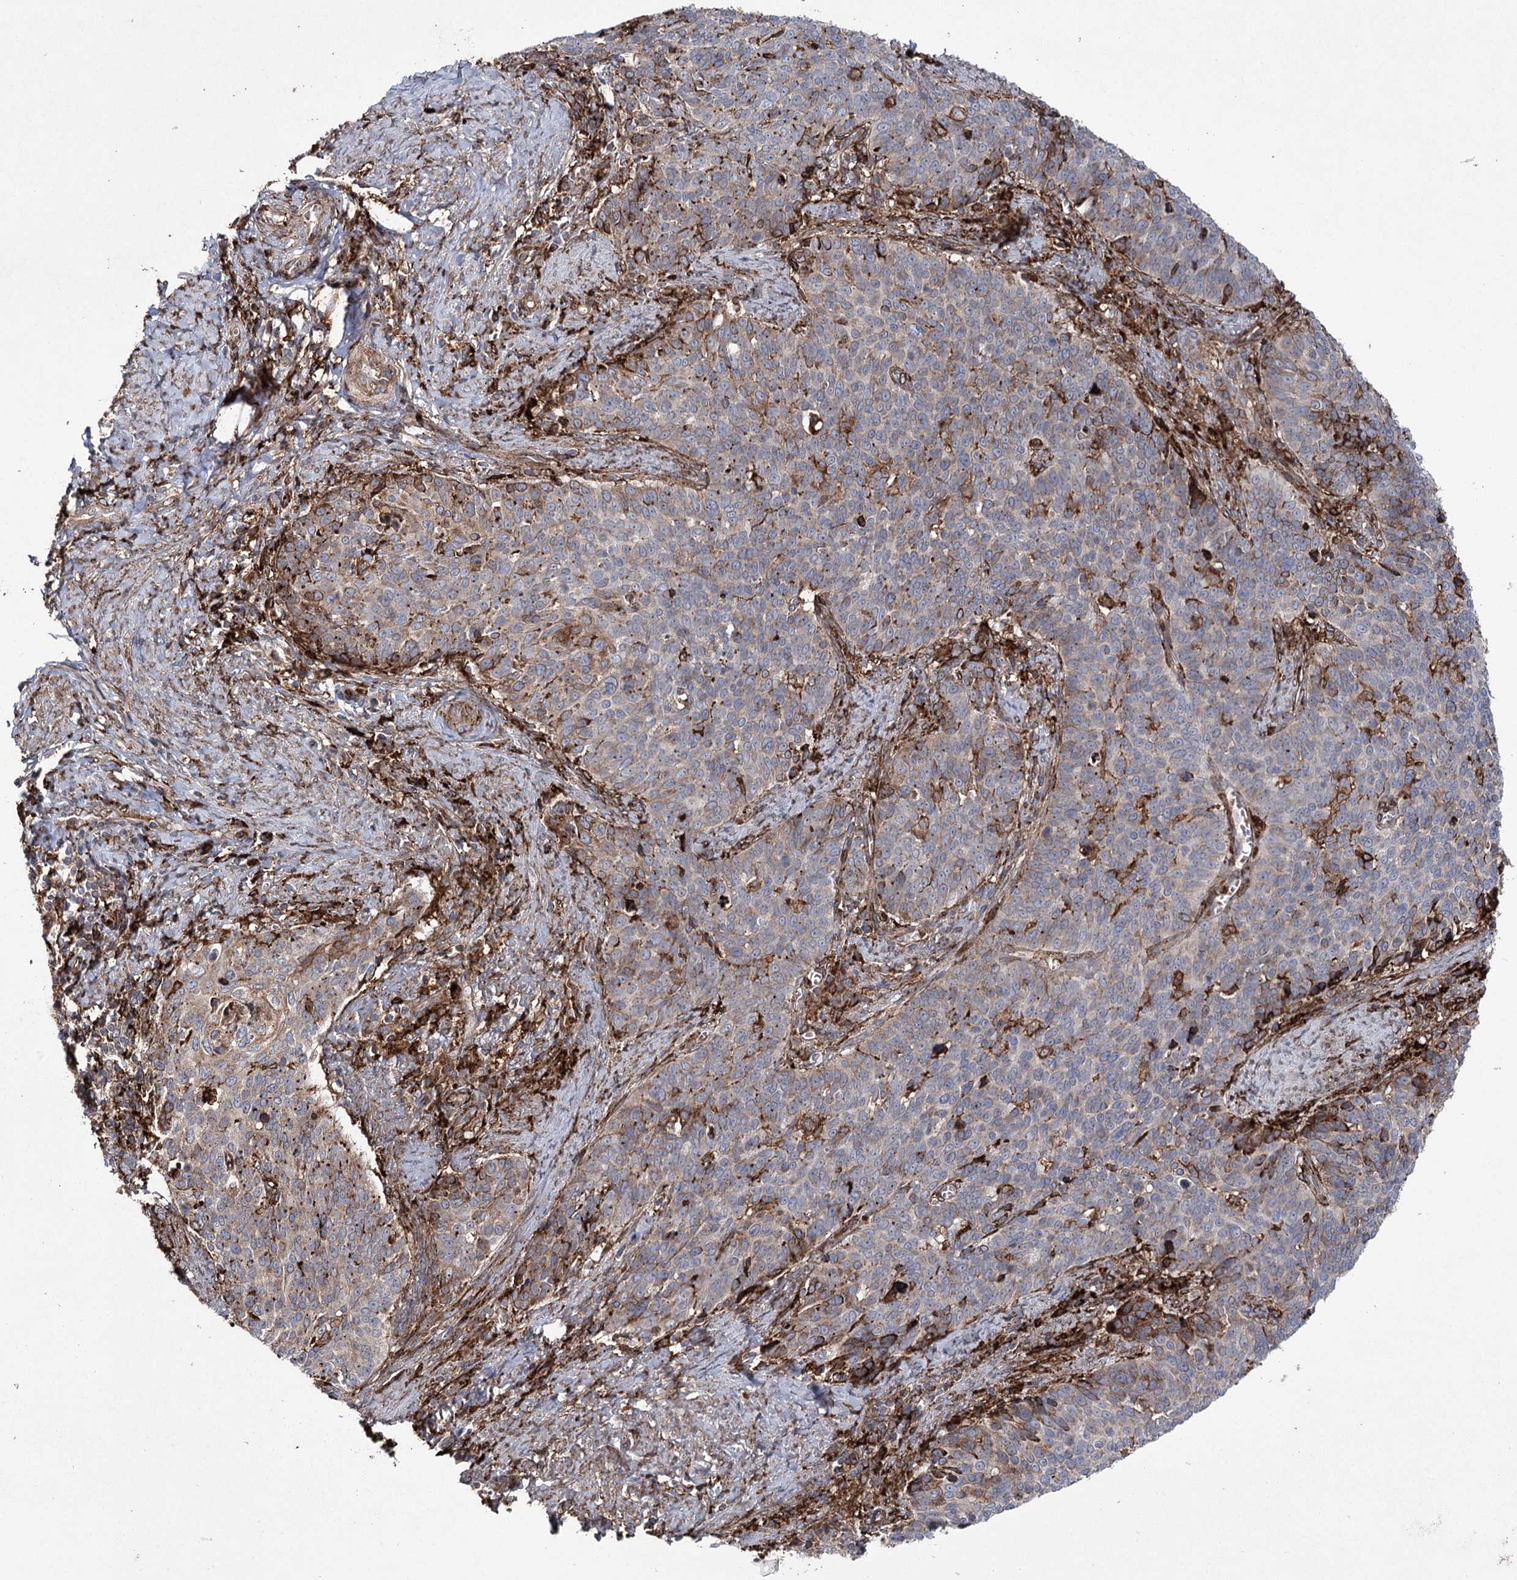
{"staining": {"intensity": "moderate", "quantity": "<25%", "location": "cytoplasmic/membranous"}, "tissue": "cervical cancer", "cell_type": "Tumor cells", "image_type": "cancer", "snomed": [{"axis": "morphology", "description": "Squamous cell carcinoma, NOS"}, {"axis": "topography", "description": "Cervix"}], "caption": "A low amount of moderate cytoplasmic/membranous expression is identified in about <25% of tumor cells in cervical cancer (squamous cell carcinoma) tissue.", "gene": "DCUN1D4", "patient": {"sex": "female", "age": 39}}